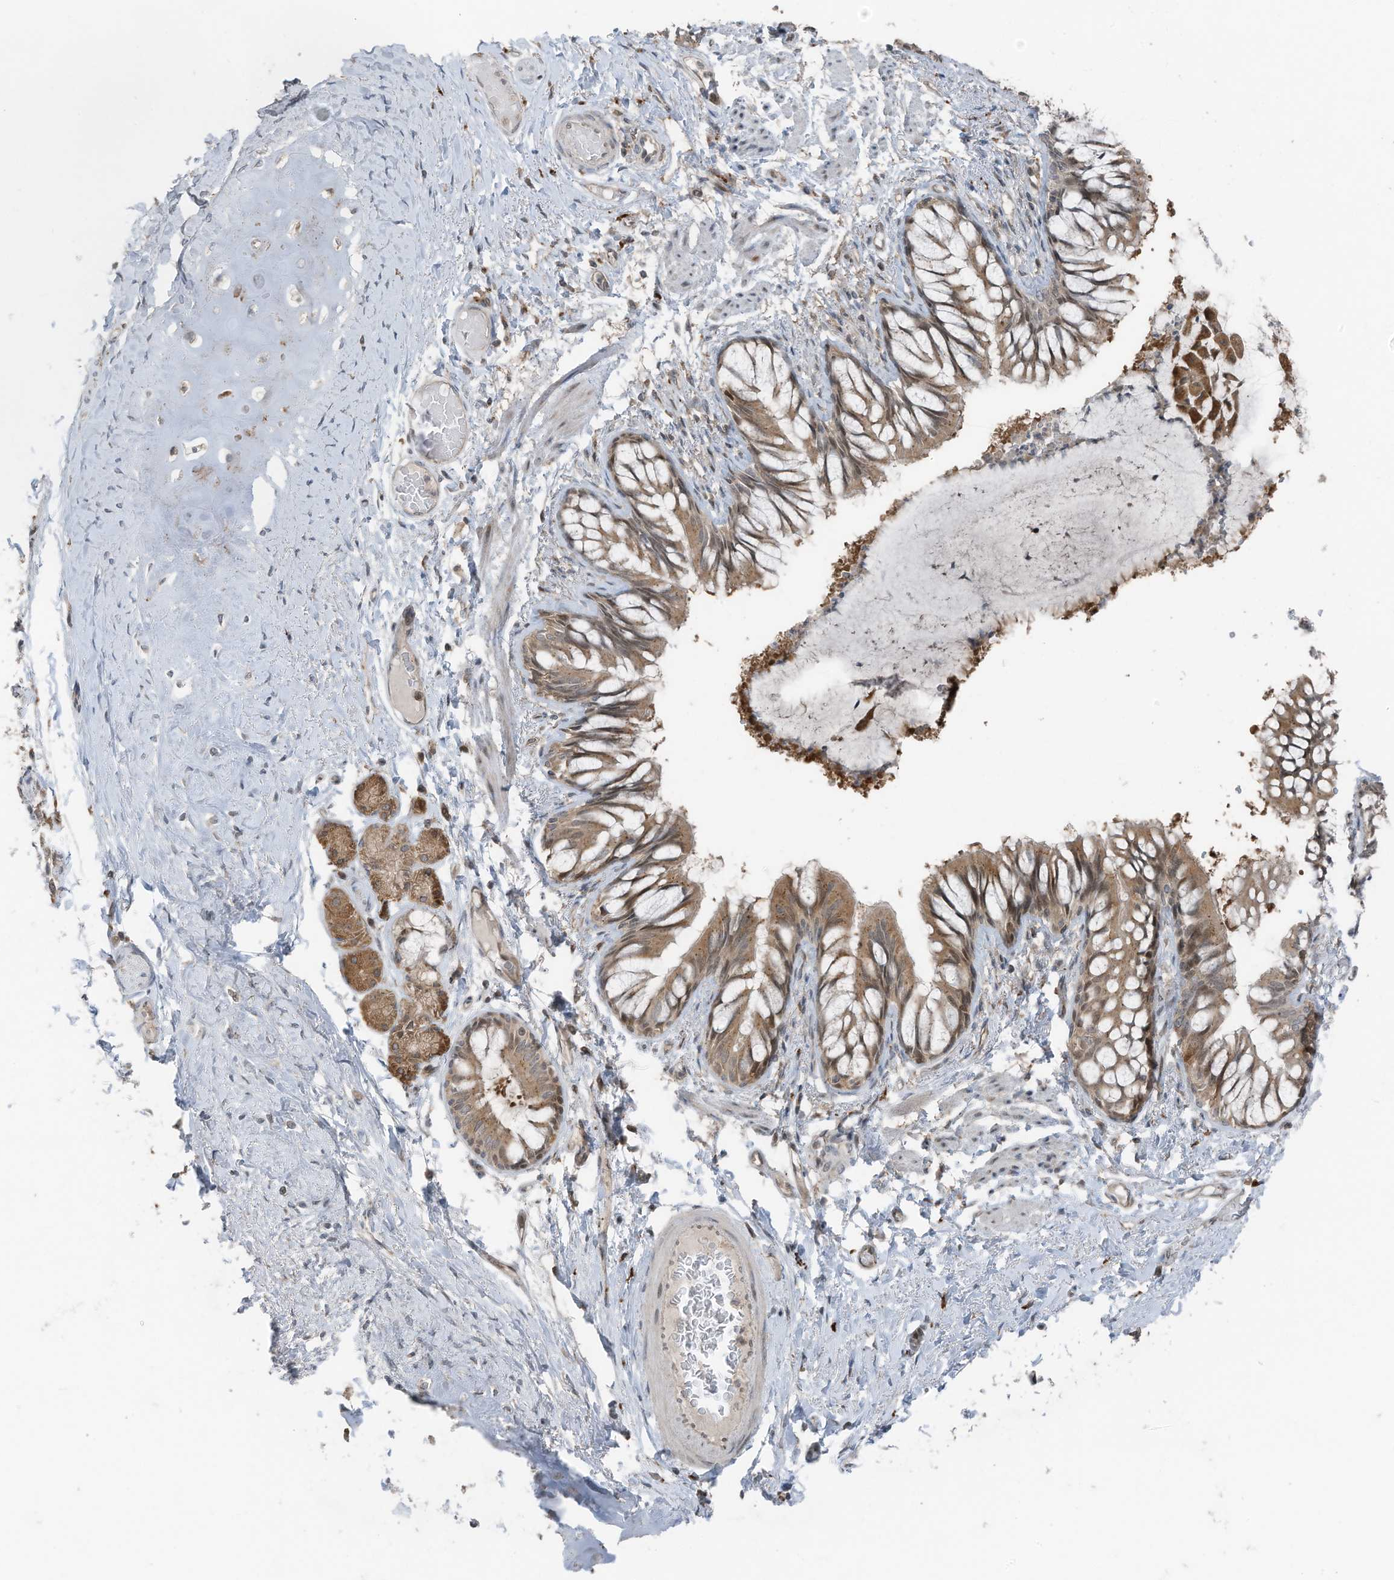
{"staining": {"intensity": "moderate", "quantity": ">75%", "location": "cytoplasmic/membranous,nuclear"}, "tissue": "bronchus", "cell_type": "Respiratory epithelial cells", "image_type": "normal", "snomed": [{"axis": "morphology", "description": "Normal tissue, NOS"}, {"axis": "topography", "description": "Cartilage tissue"}, {"axis": "topography", "description": "Bronchus"}, {"axis": "topography", "description": "Lung"}], "caption": "The image shows staining of normal bronchus, revealing moderate cytoplasmic/membranous,nuclear protein staining (brown color) within respiratory epithelial cells.", "gene": "TXNDC9", "patient": {"sex": "female", "age": 49}}